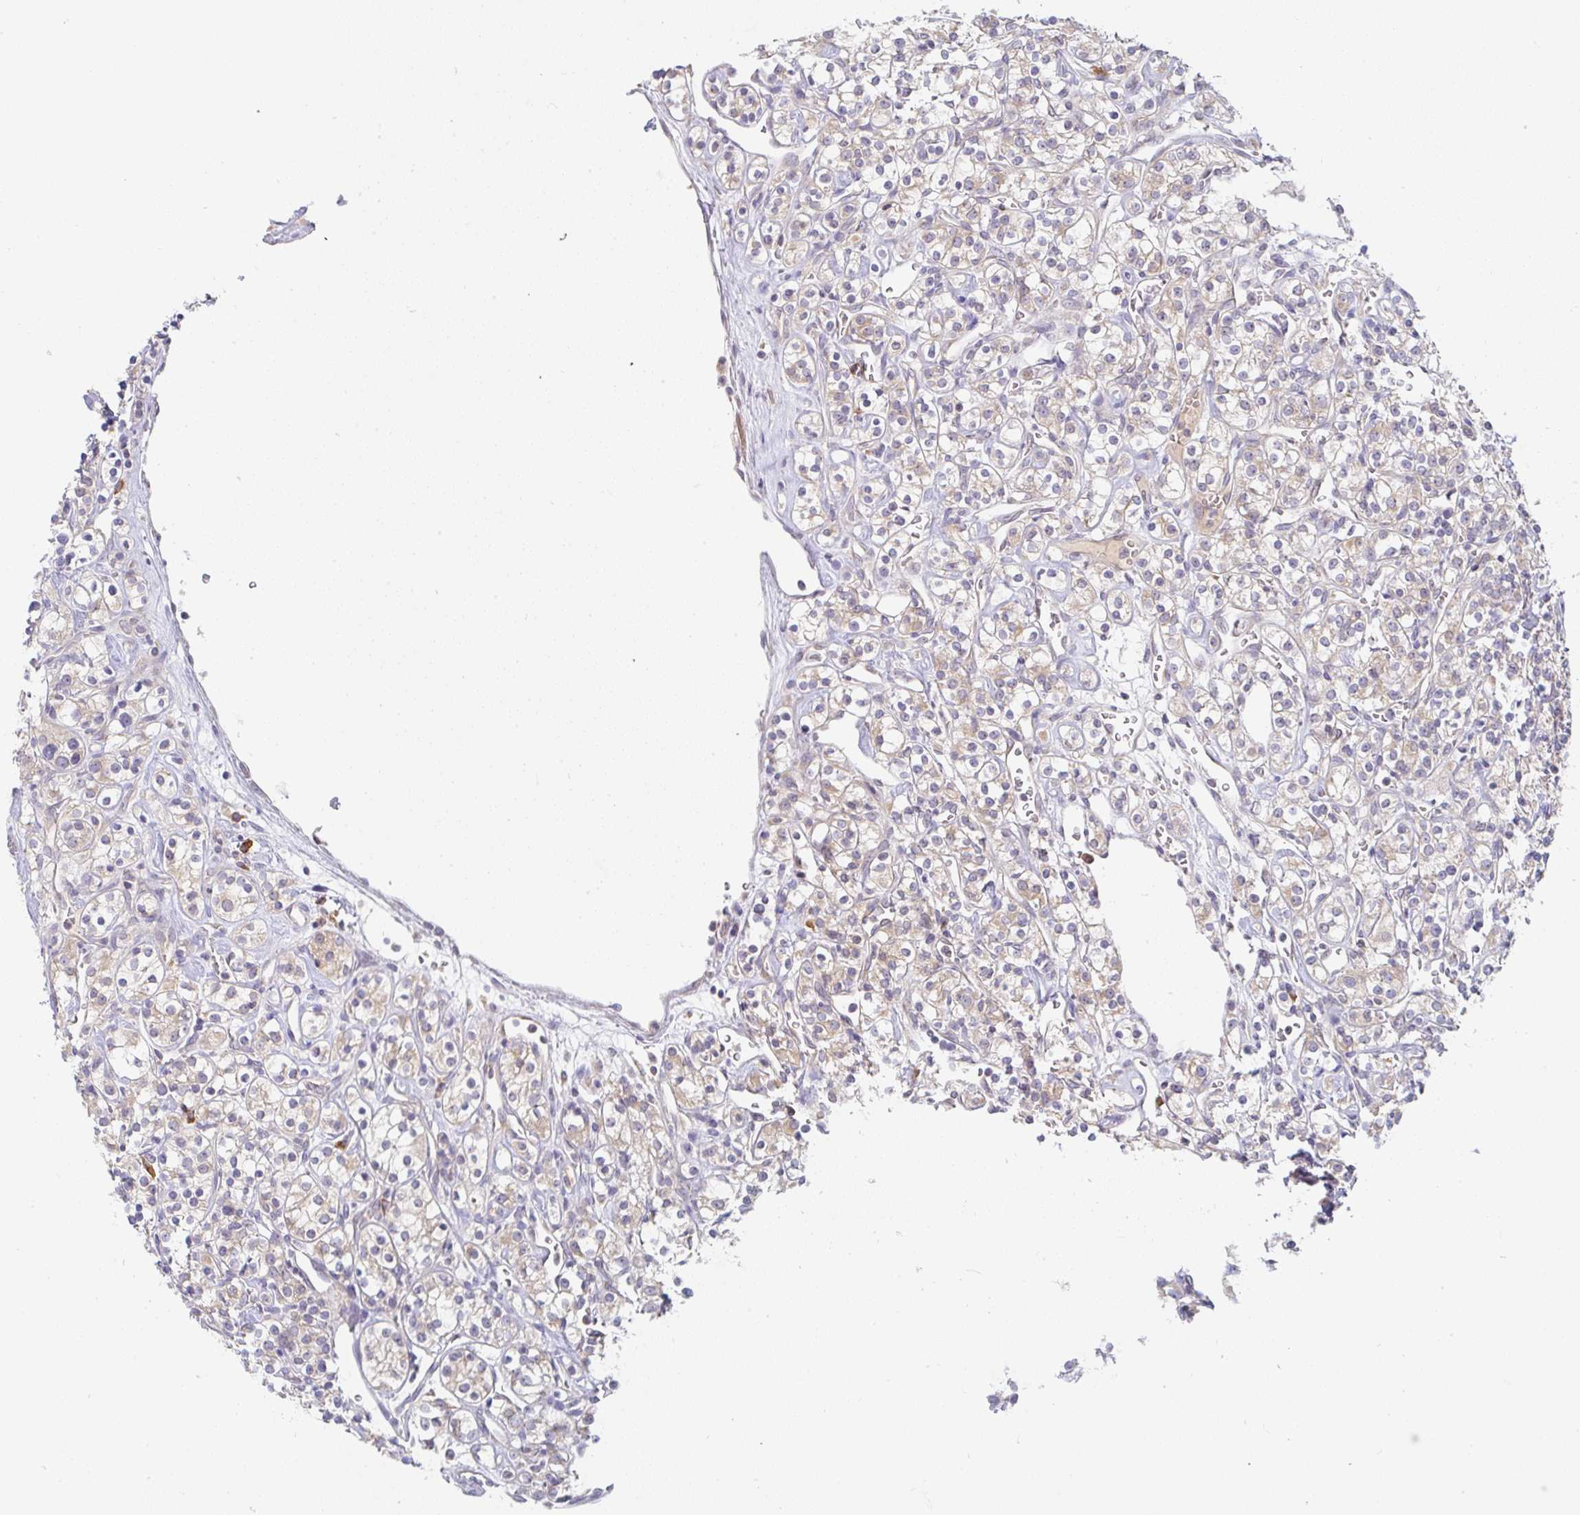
{"staining": {"intensity": "weak", "quantity": "25%-75%", "location": "cytoplasmic/membranous"}, "tissue": "renal cancer", "cell_type": "Tumor cells", "image_type": "cancer", "snomed": [{"axis": "morphology", "description": "Adenocarcinoma, NOS"}, {"axis": "topography", "description": "Kidney"}], "caption": "Immunohistochemistry micrograph of renal cancer (adenocarcinoma) stained for a protein (brown), which demonstrates low levels of weak cytoplasmic/membranous positivity in approximately 25%-75% of tumor cells.", "gene": "DERL2", "patient": {"sex": "male", "age": 77}}